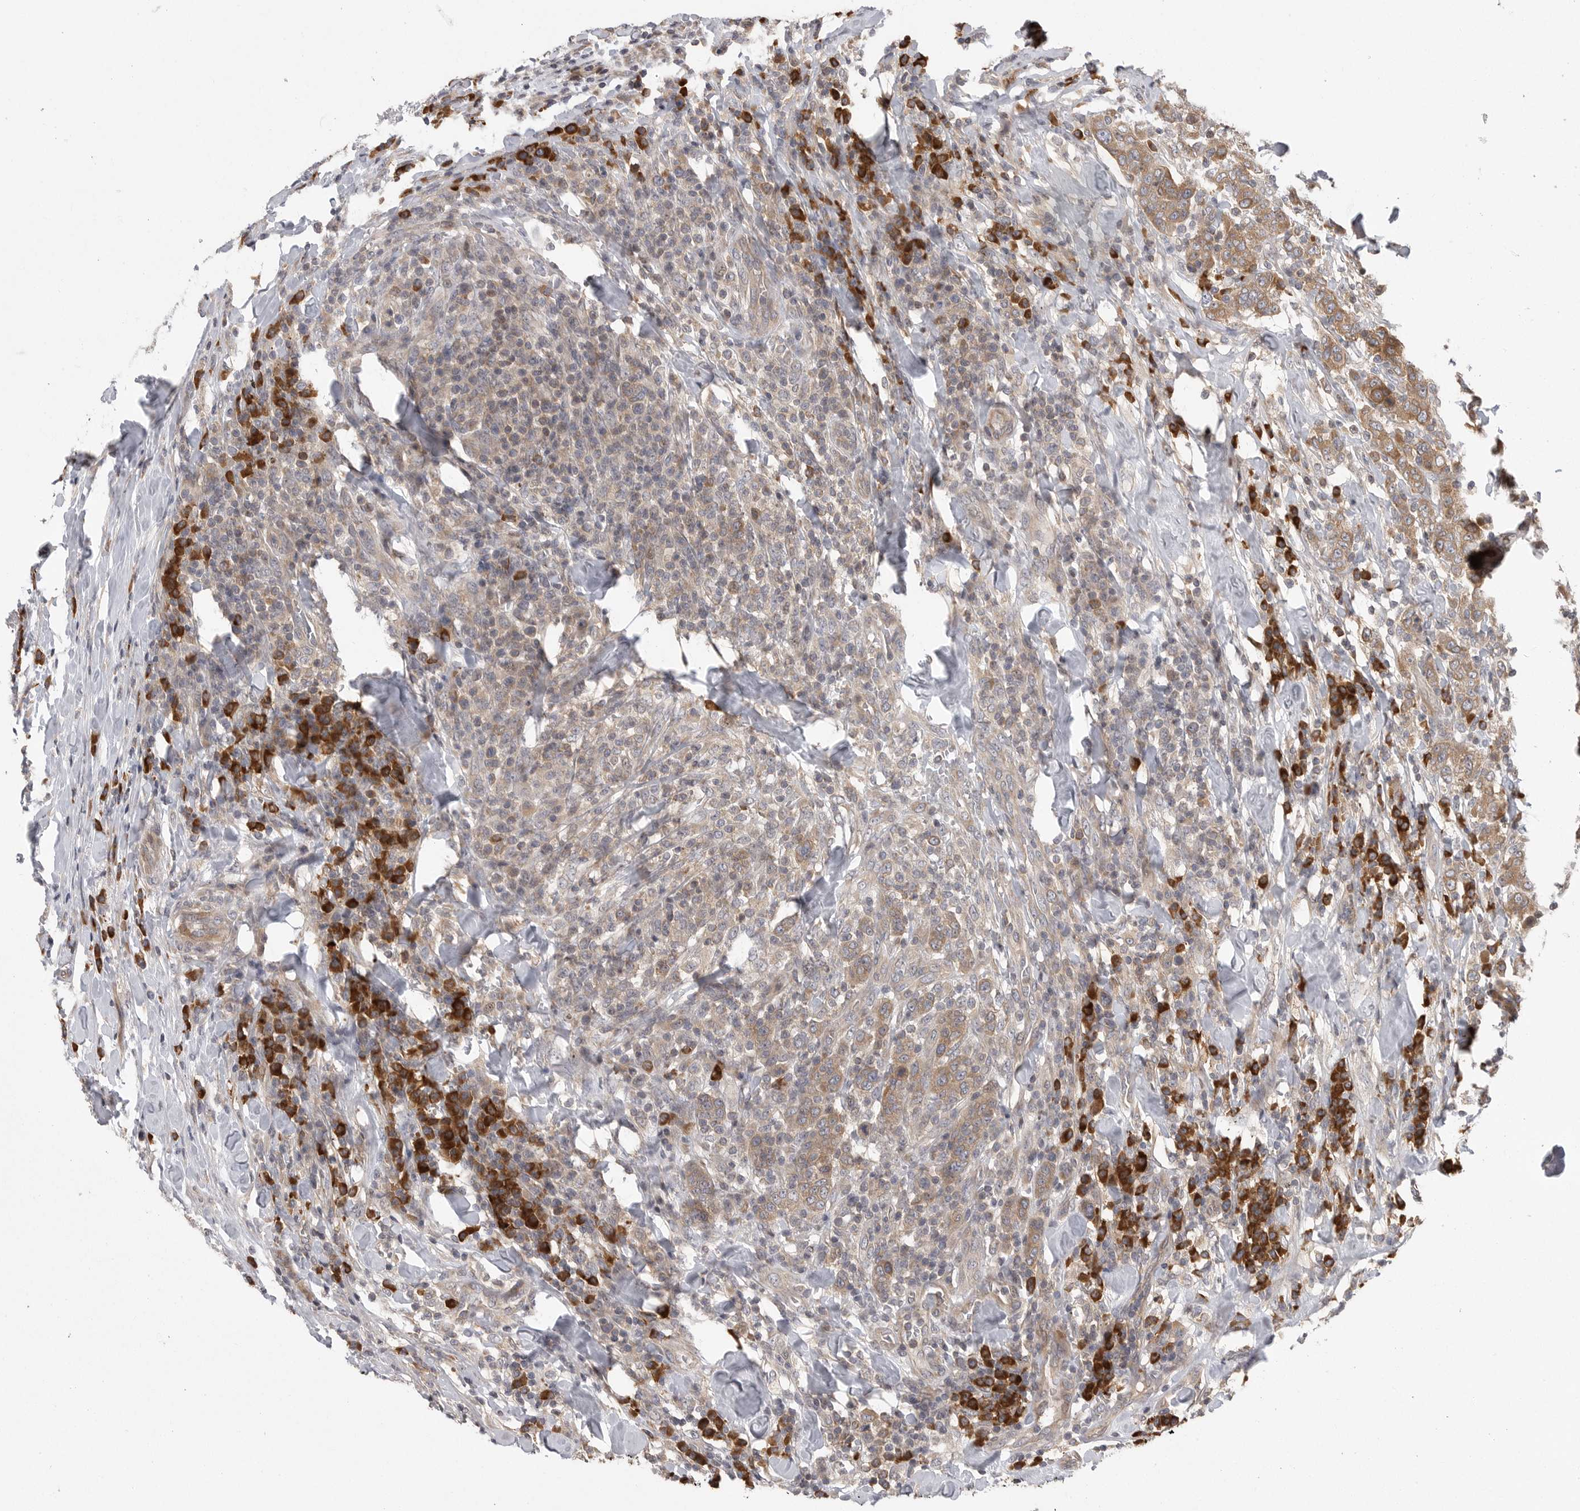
{"staining": {"intensity": "moderate", "quantity": "<25%", "location": "cytoplasmic/membranous"}, "tissue": "breast cancer", "cell_type": "Tumor cells", "image_type": "cancer", "snomed": [{"axis": "morphology", "description": "Duct carcinoma"}, {"axis": "topography", "description": "Breast"}], "caption": "Brown immunohistochemical staining in human intraductal carcinoma (breast) shows moderate cytoplasmic/membranous staining in approximately <25% of tumor cells. (DAB (3,3'-diaminobenzidine) IHC with brightfield microscopy, high magnification).", "gene": "OXR1", "patient": {"sex": "female", "age": 37}}